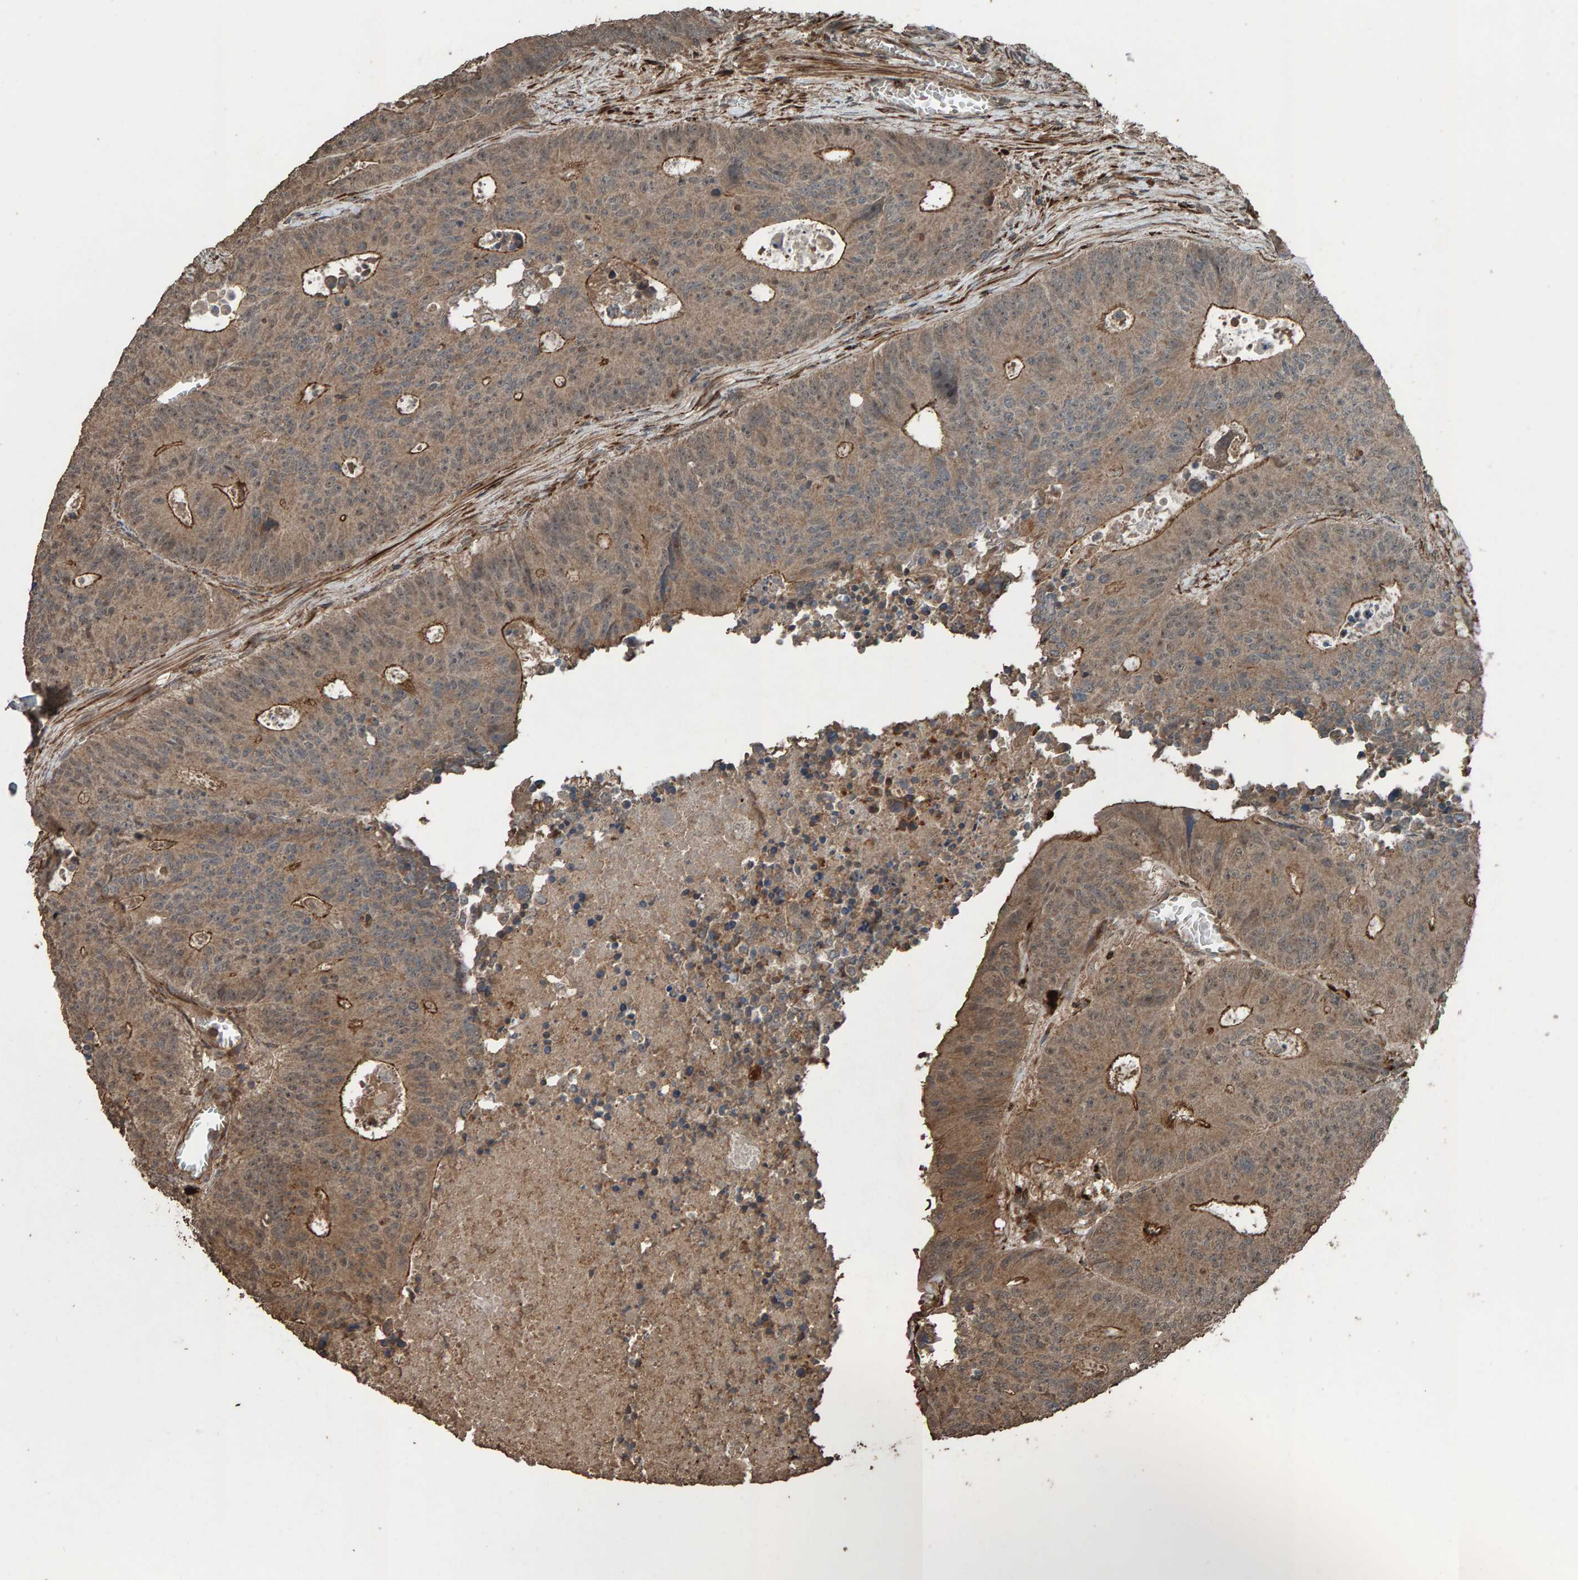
{"staining": {"intensity": "moderate", "quantity": ">75%", "location": "cytoplasmic/membranous"}, "tissue": "colorectal cancer", "cell_type": "Tumor cells", "image_type": "cancer", "snomed": [{"axis": "morphology", "description": "Adenocarcinoma, NOS"}, {"axis": "topography", "description": "Colon"}], "caption": "Approximately >75% of tumor cells in human colorectal cancer exhibit moderate cytoplasmic/membranous protein staining as visualized by brown immunohistochemical staining.", "gene": "DUS1L", "patient": {"sex": "male", "age": 87}}